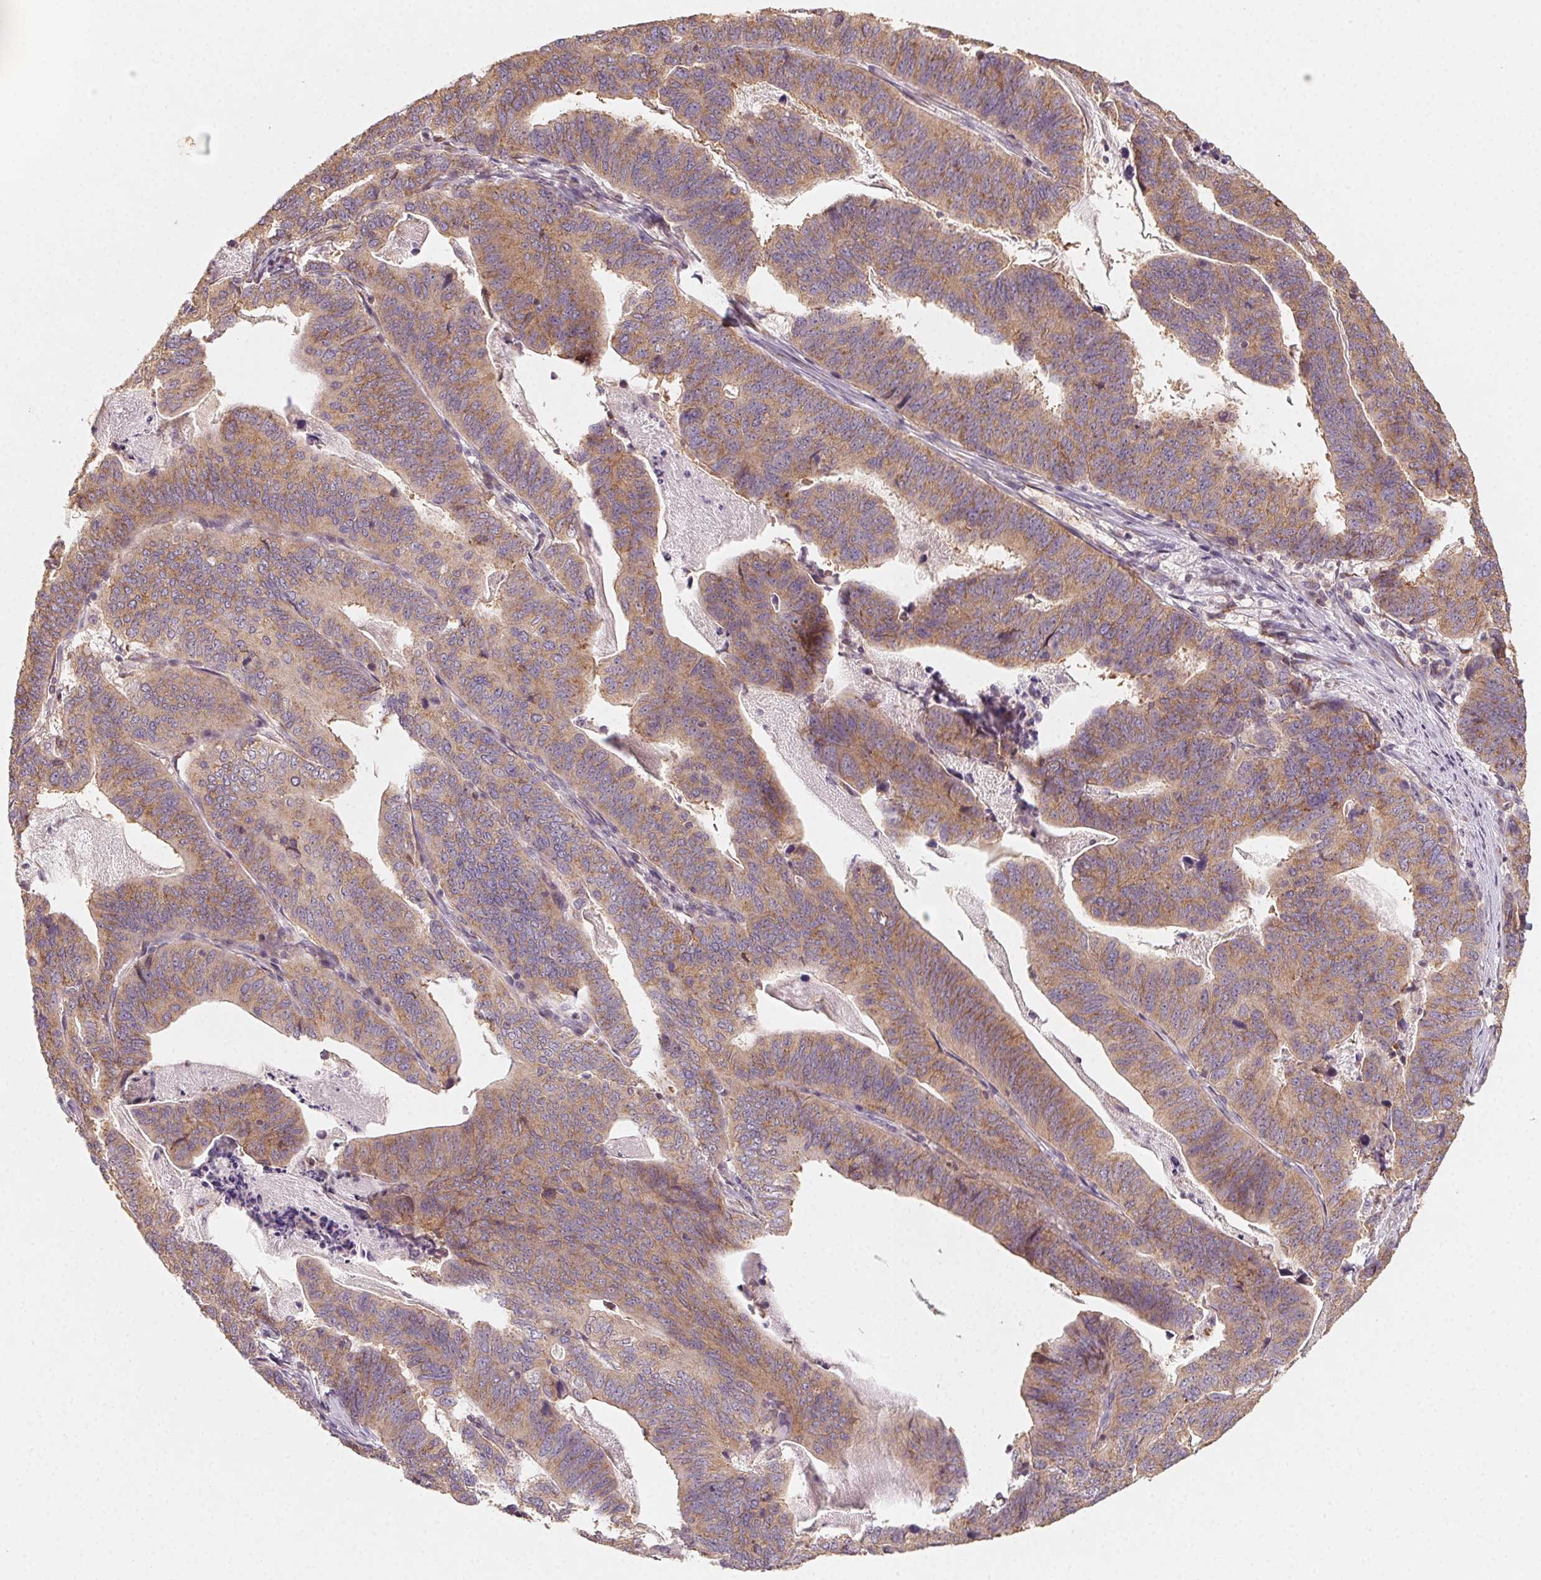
{"staining": {"intensity": "moderate", "quantity": ">75%", "location": "cytoplasmic/membranous"}, "tissue": "stomach cancer", "cell_type": "Tumor cells", "image_type": "cancer", "snomed": [{"axis": "morphology", "description": "Adenocarcinoma, NOS"}, {"axis": "topography", "description": "Stomach, upper"}], "caption": "Approximately >75% of tumor cells in stomach adenocarcinoma display moderate cytoplasmic/membranous protein staining as visualized by brown immunohistochemical staining.", "gene": "AP1S1", "patient": {"sex": "female", "age": 67}}